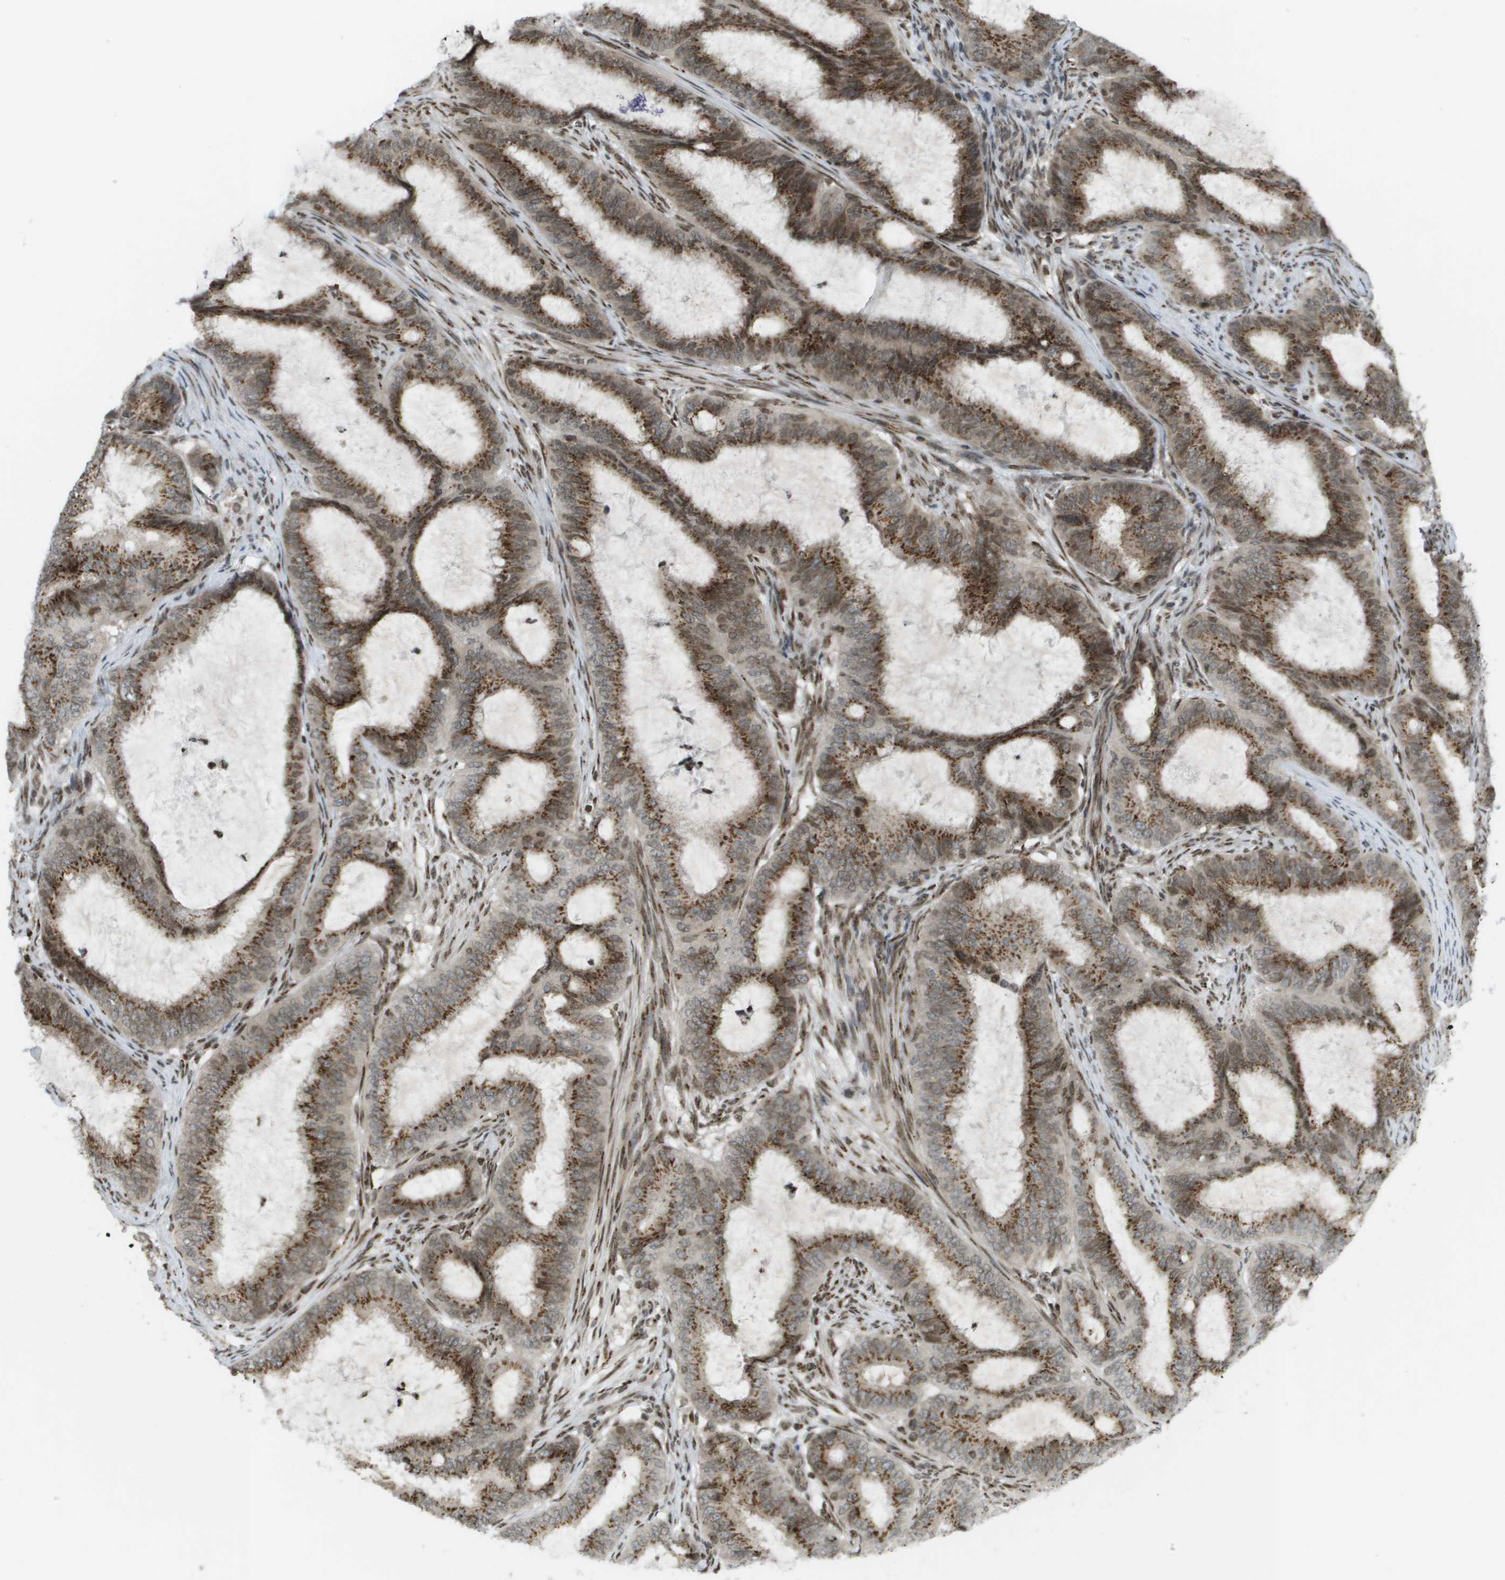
{"staining": {"intensity": "moderate", "quantity": ">75%", "location": "cytoplasmic/membranous"}, "tissue": "endometrial cancer", "cell_type": "Tumor cells", "image_type": "cancer", "snomed": [{"axis": "morphology", "description": "Adenocarcinoma, NOS"}, {"axis": "topography", "description": "Endometrium"}], "caption": "High-magnification brightfield microscopy of endometrial adenocarcinoma stained with DAB (brown) and counterstained with hematoxylin (blue). tumor cells exhibit moderate cytoplasmic/membranous expression is identified in about>75% of cells.", "gene": "EVC", "patient": {"sex": "female", "age": 70}}